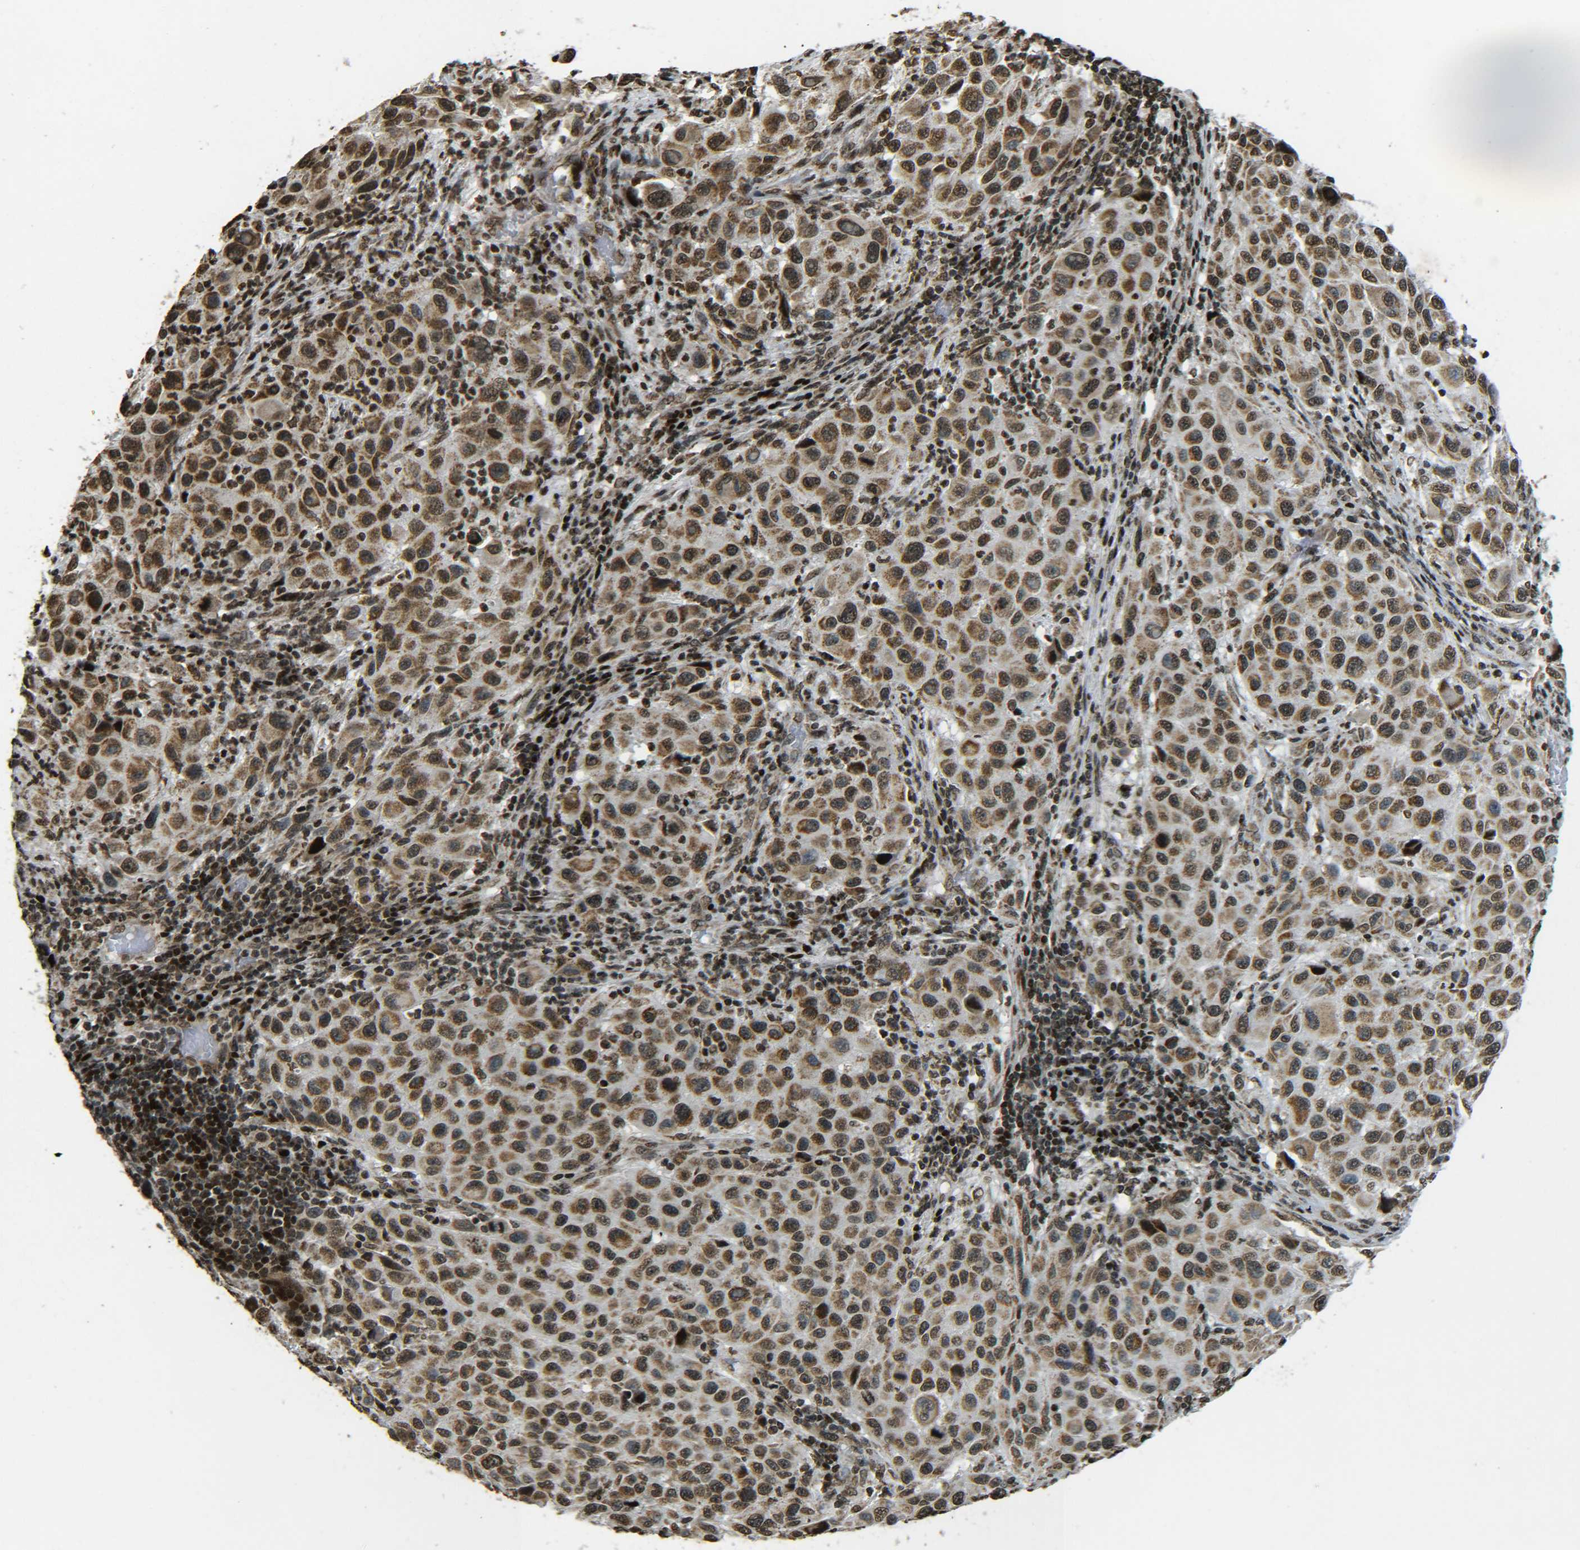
{"staining": {"intensity": "moderate", "quantity": ">75%", "location": "cytoplasmic/membranous,nuclear"}, "tissue": "melanoma", "cell_type": "Tumor cells", "image_type": "cancer", "snomed": [{"axis": "morphology", "description": "Malignant melanoma, Metastatic site"}, {"axis": "topography", "description": "Lymph node"}], "caption": "Immunohistochemistry (IHC) of malignant melanoma (metastatic site) shows medium levels of moderate cytoplasmic/membranous and nuclear positivity in approximately >75% of tumor cells. (brown staining indicates protein expression, while blue staining denotes nuclei).", "gene": "NEUROG2", "patient": {"sex": "male", "age": 61}}